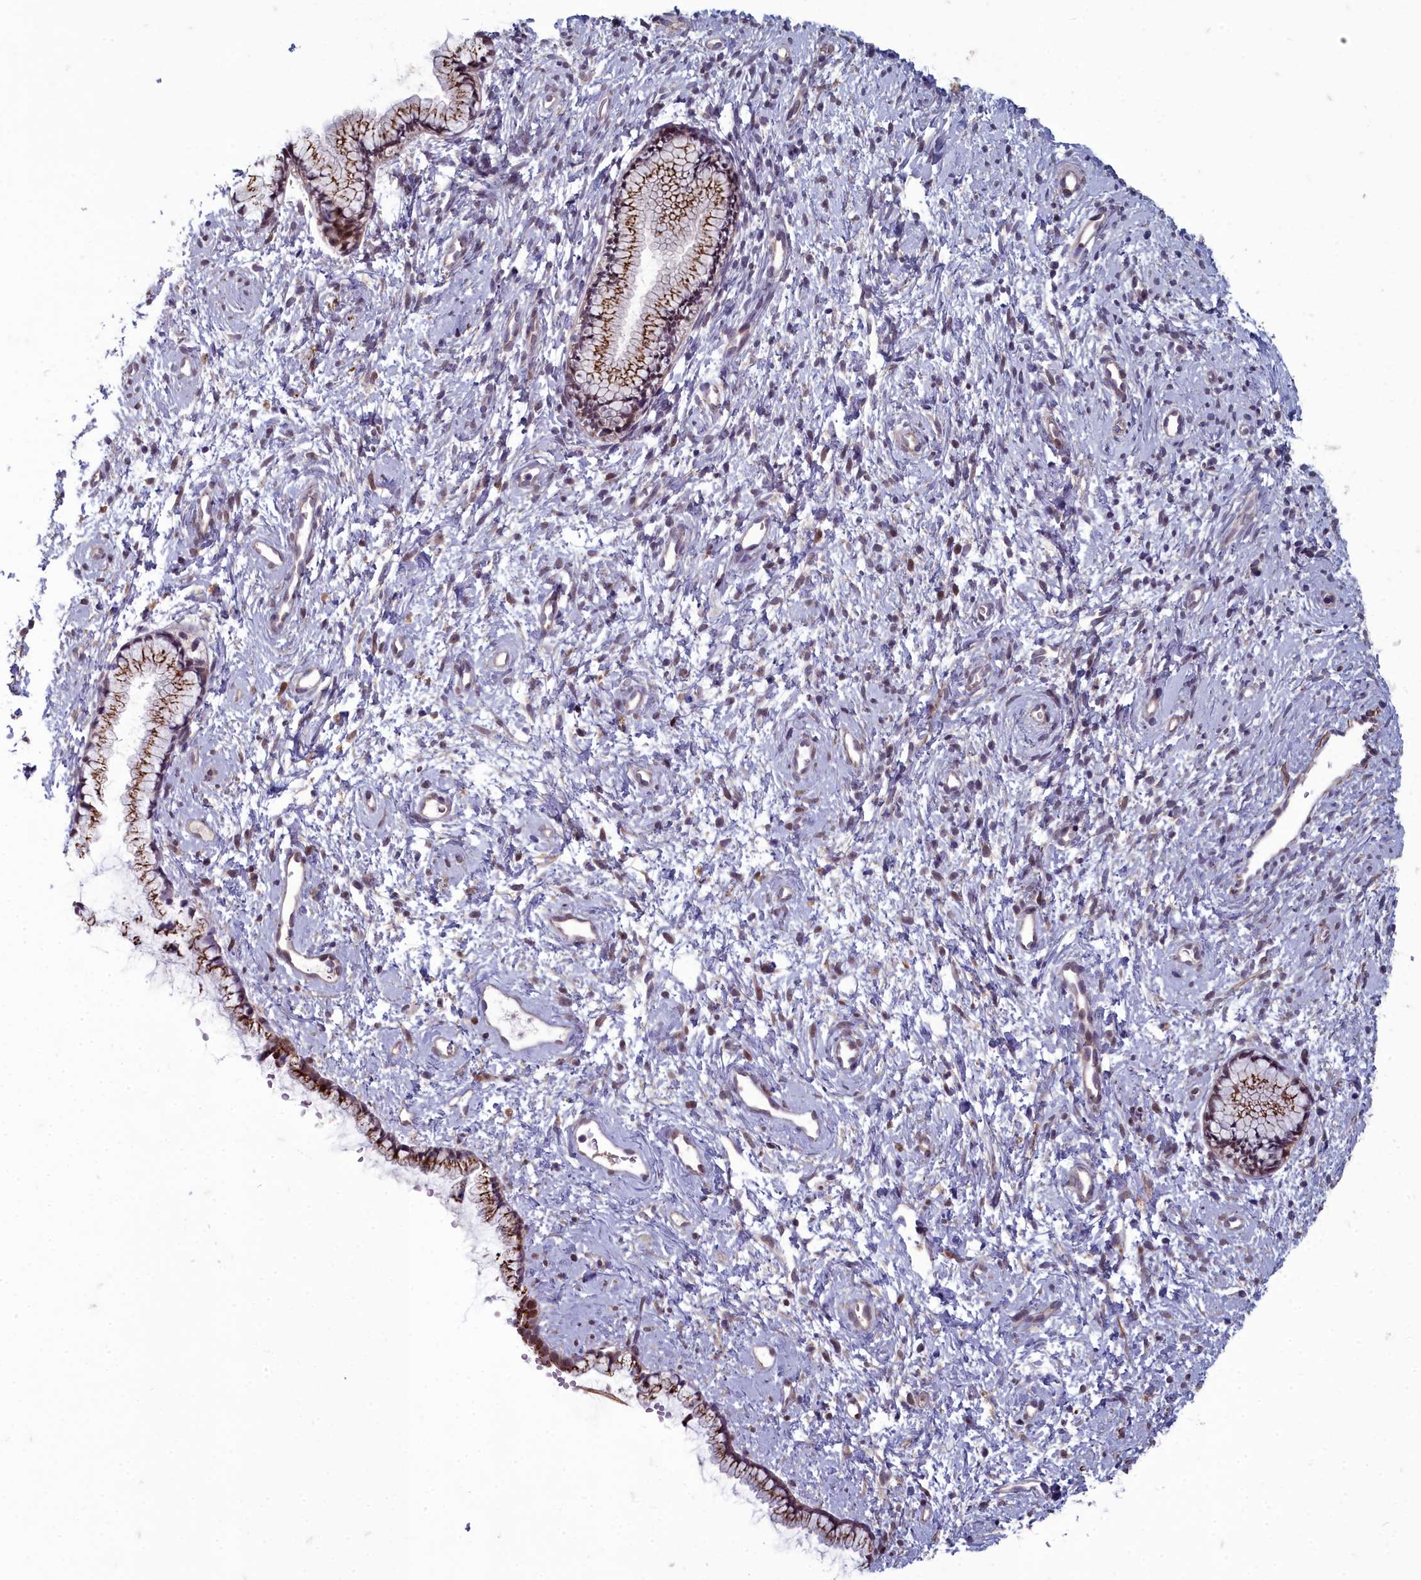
{"staining": {"intensity": "strong", "quantity": ">75%", "location": "cytoplasmic/membranous"}, "tissue": "cervix", "cell_type": "Glandular cells", "image_type": "normal", "snomed": [{"axis": "morphology", "description": "Normal tissue, NOS"}, {"axis": "topography", "description": "Cervix"}], "caption": "A high amount of strong cytoplasmic/membranous staining is identified in about >75% of glandular cells in benign cervix.", "gene": "ZNF626", "patient": {"sex": "female", "age": 57}}